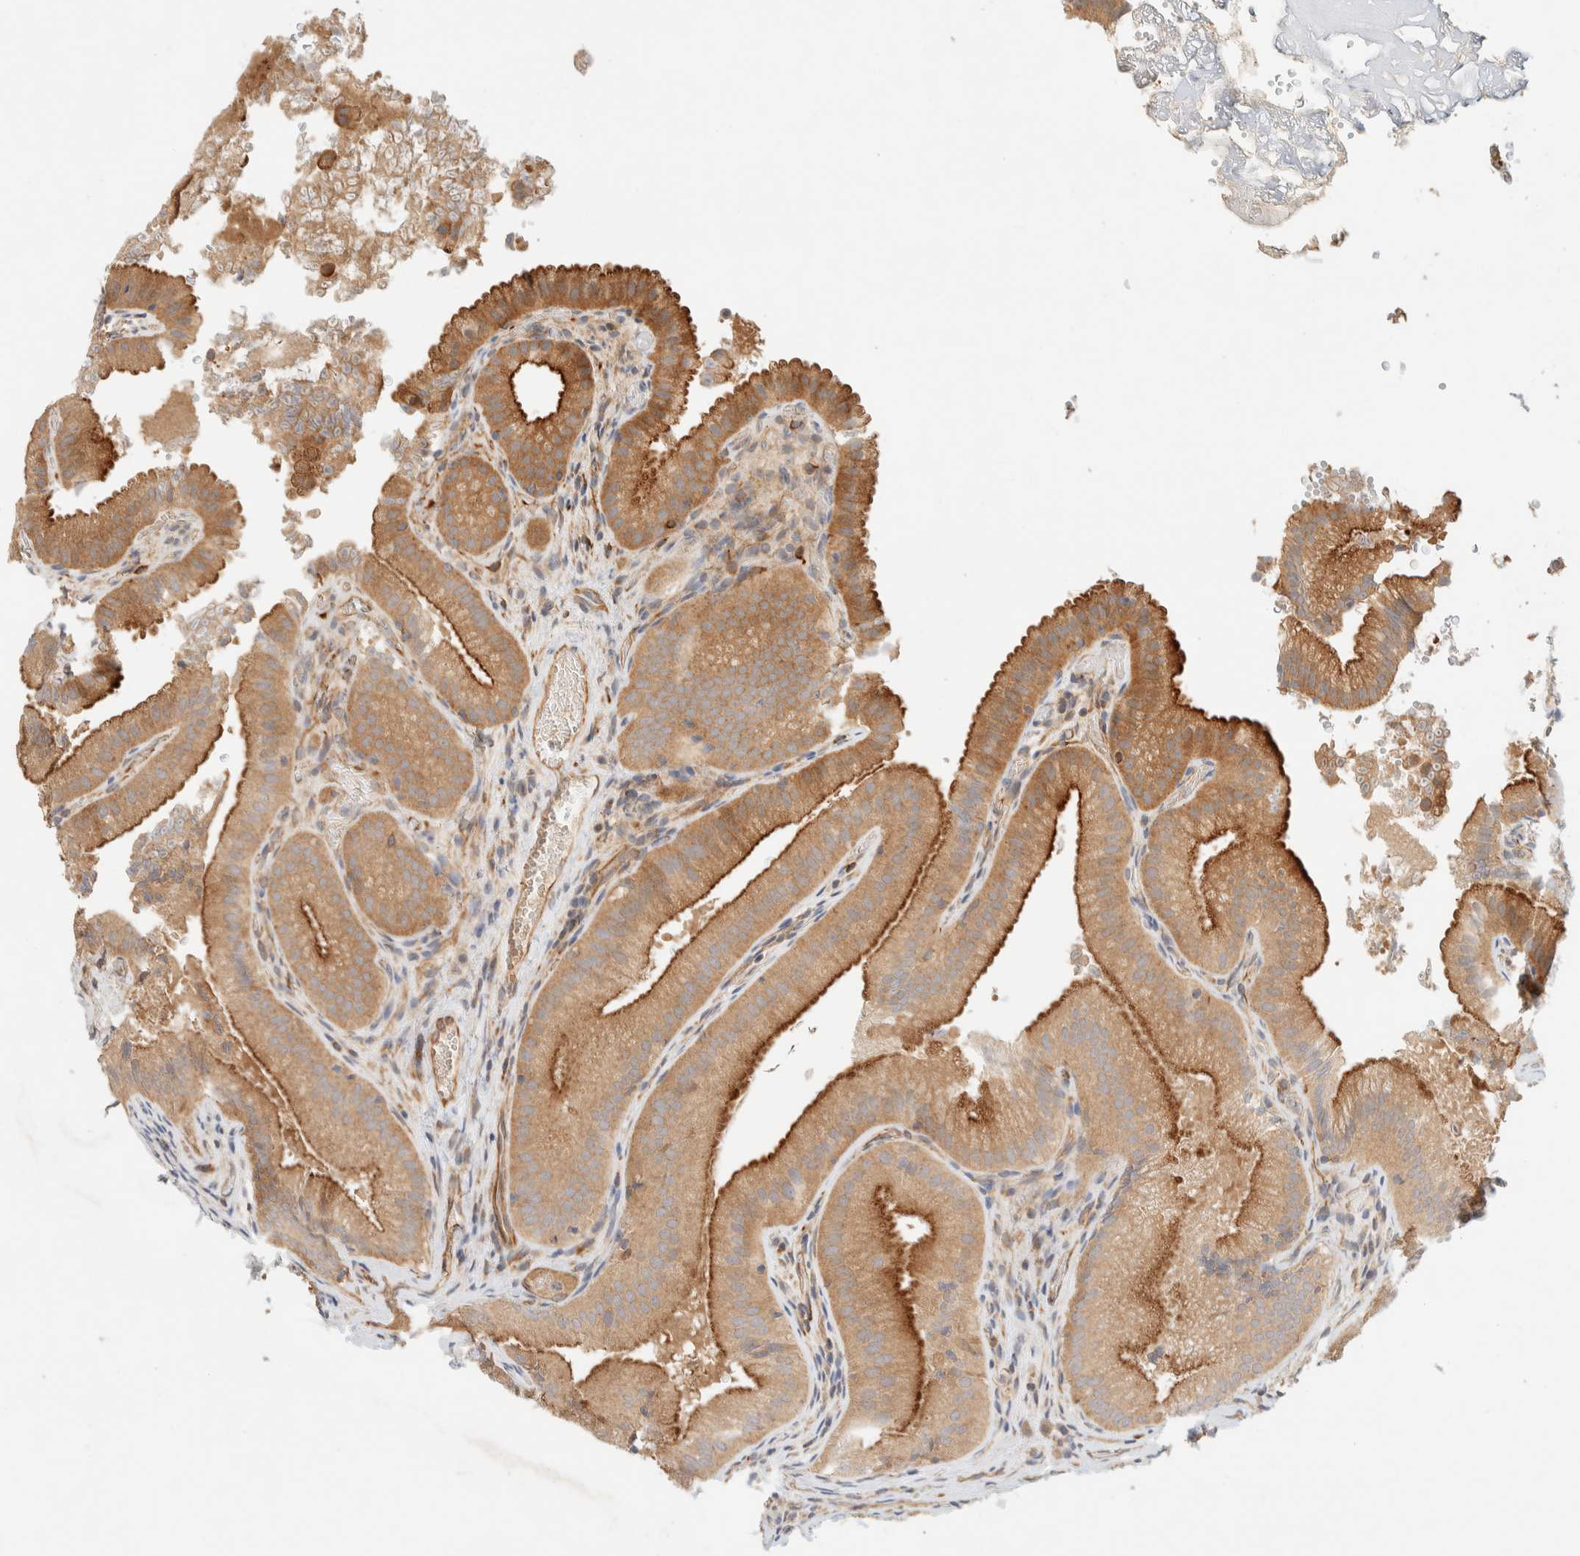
{"staining": {"intensity": "moderate", "quantity": ">75%", "location": "cytoplasmic/membranous"}, "tissue": "gallbladder", "cell_type": "Glandular cells", "image_type": "normal", "snomed": [{"axis": "morphology", "description": "Normal tissue, NOS"}, {"axis": "topography", "description": "Gallbladder"}], "caption": "Approximately >75% of glandular cells in unremarkable gallbladder display moderate cytoplasmic/membranous protein staining as visualized by brown immunohistochemical staining.", "gene": "FAT1", "patient": {"sex": "female", "age": 30}}